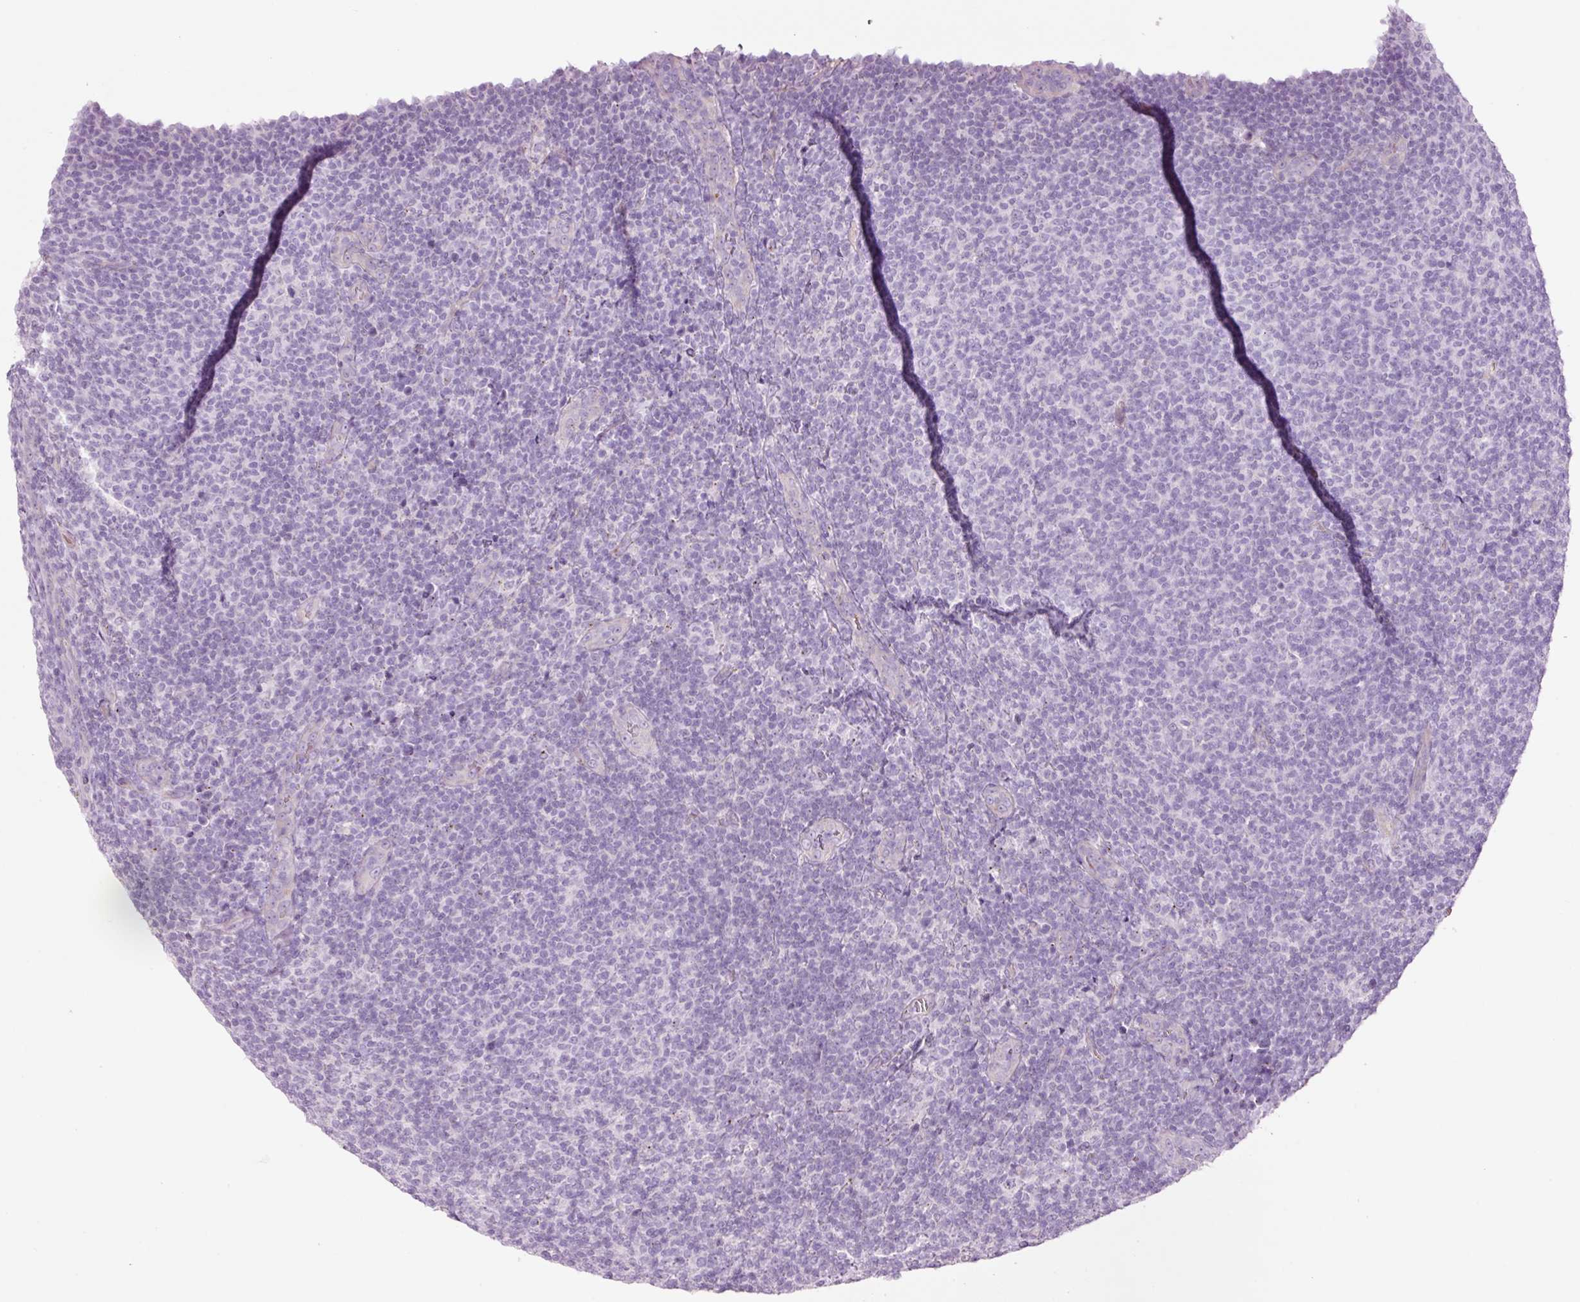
{"staining": {"intensity": "negative", "quantity": "none", "location": "none"}, "tissue": "lymphoma", "cell_type": "Tumor cells", "image_type": "cancer", "snomed": [{"axis": "morphology", "description": "Malignant lymphoma, non-Hodgkin's type, Low grade"}, {"axis": "topography", "description": "Lymph node"}], "caption": "Immunohistochemical staining of human lymphoma displays no significant expression in tumor cells. (IHC, brightfield microscopy, high magnification).", "gene": "HSPA4L", "patient": {"sex": "male", "age": 66}}